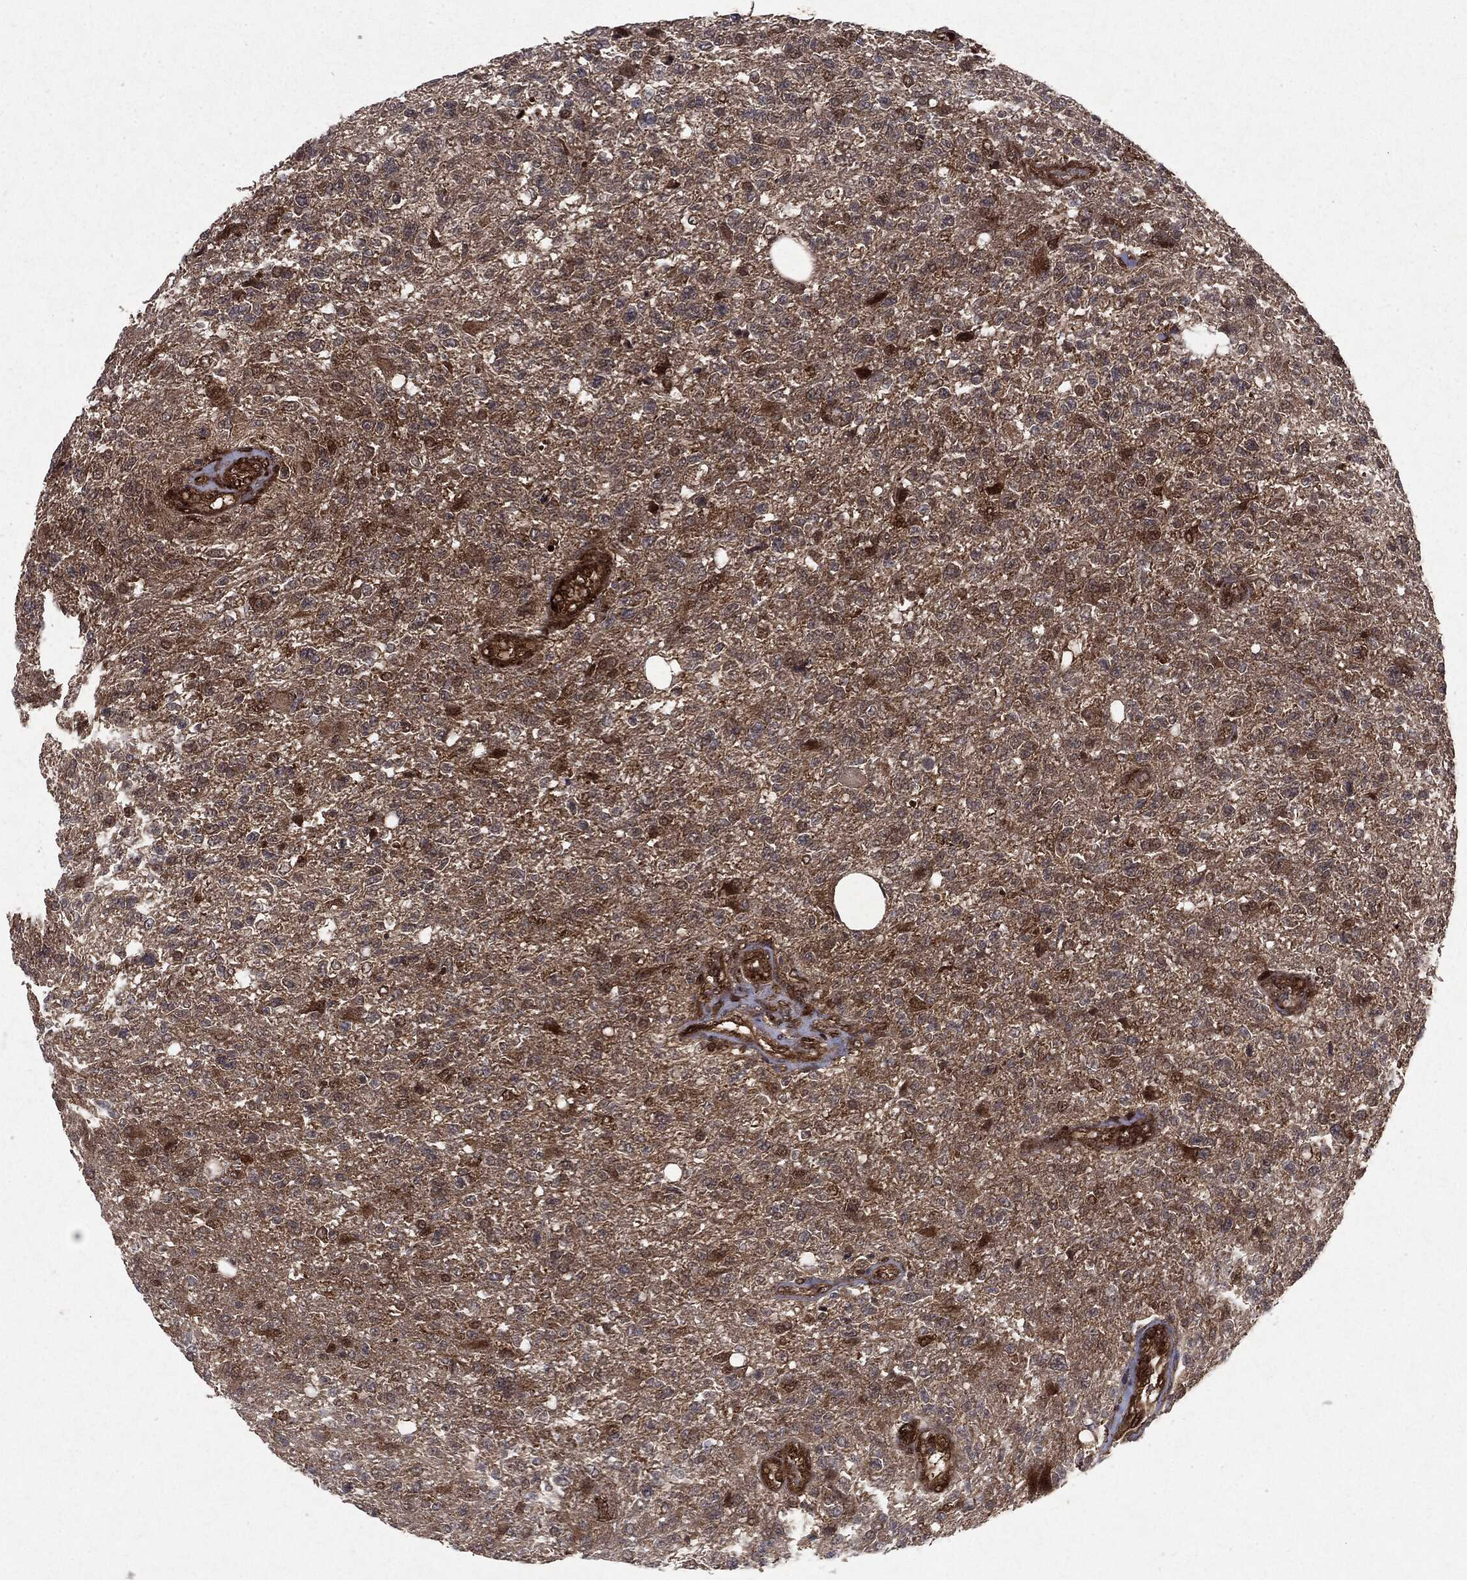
{"staining": {"intensity": "weak", "quantity": "25%-75%", "location": "cytoplasmic/membranous"}, "tissue": "glioma", "cell_type": "Tumor cells", "image_type": "cancer", "snomed": [{"axis": "morphology", "description": "Glioma, malignant, High grade"}, {"axis": "topography", "description": "Brain"}], "caption": "High-magnification brightfield microscopy of malignant glioma (high-grade) stained with DAB (3,3'-diaminobenzidine) (brown) and counterstained with hematoxylin (blue). tumor cells exhibit weak cytoplasmic/membranous staining is seen in approximately25%-75% of cells. (Stains: DAB (3,3'-diaminobenzidine) in brown, nuclei in blue, Microscopy: brightfield microscopy at high magnification).", "gene": "OTUB1", "patient": {"sex": "male", "age": 56}}